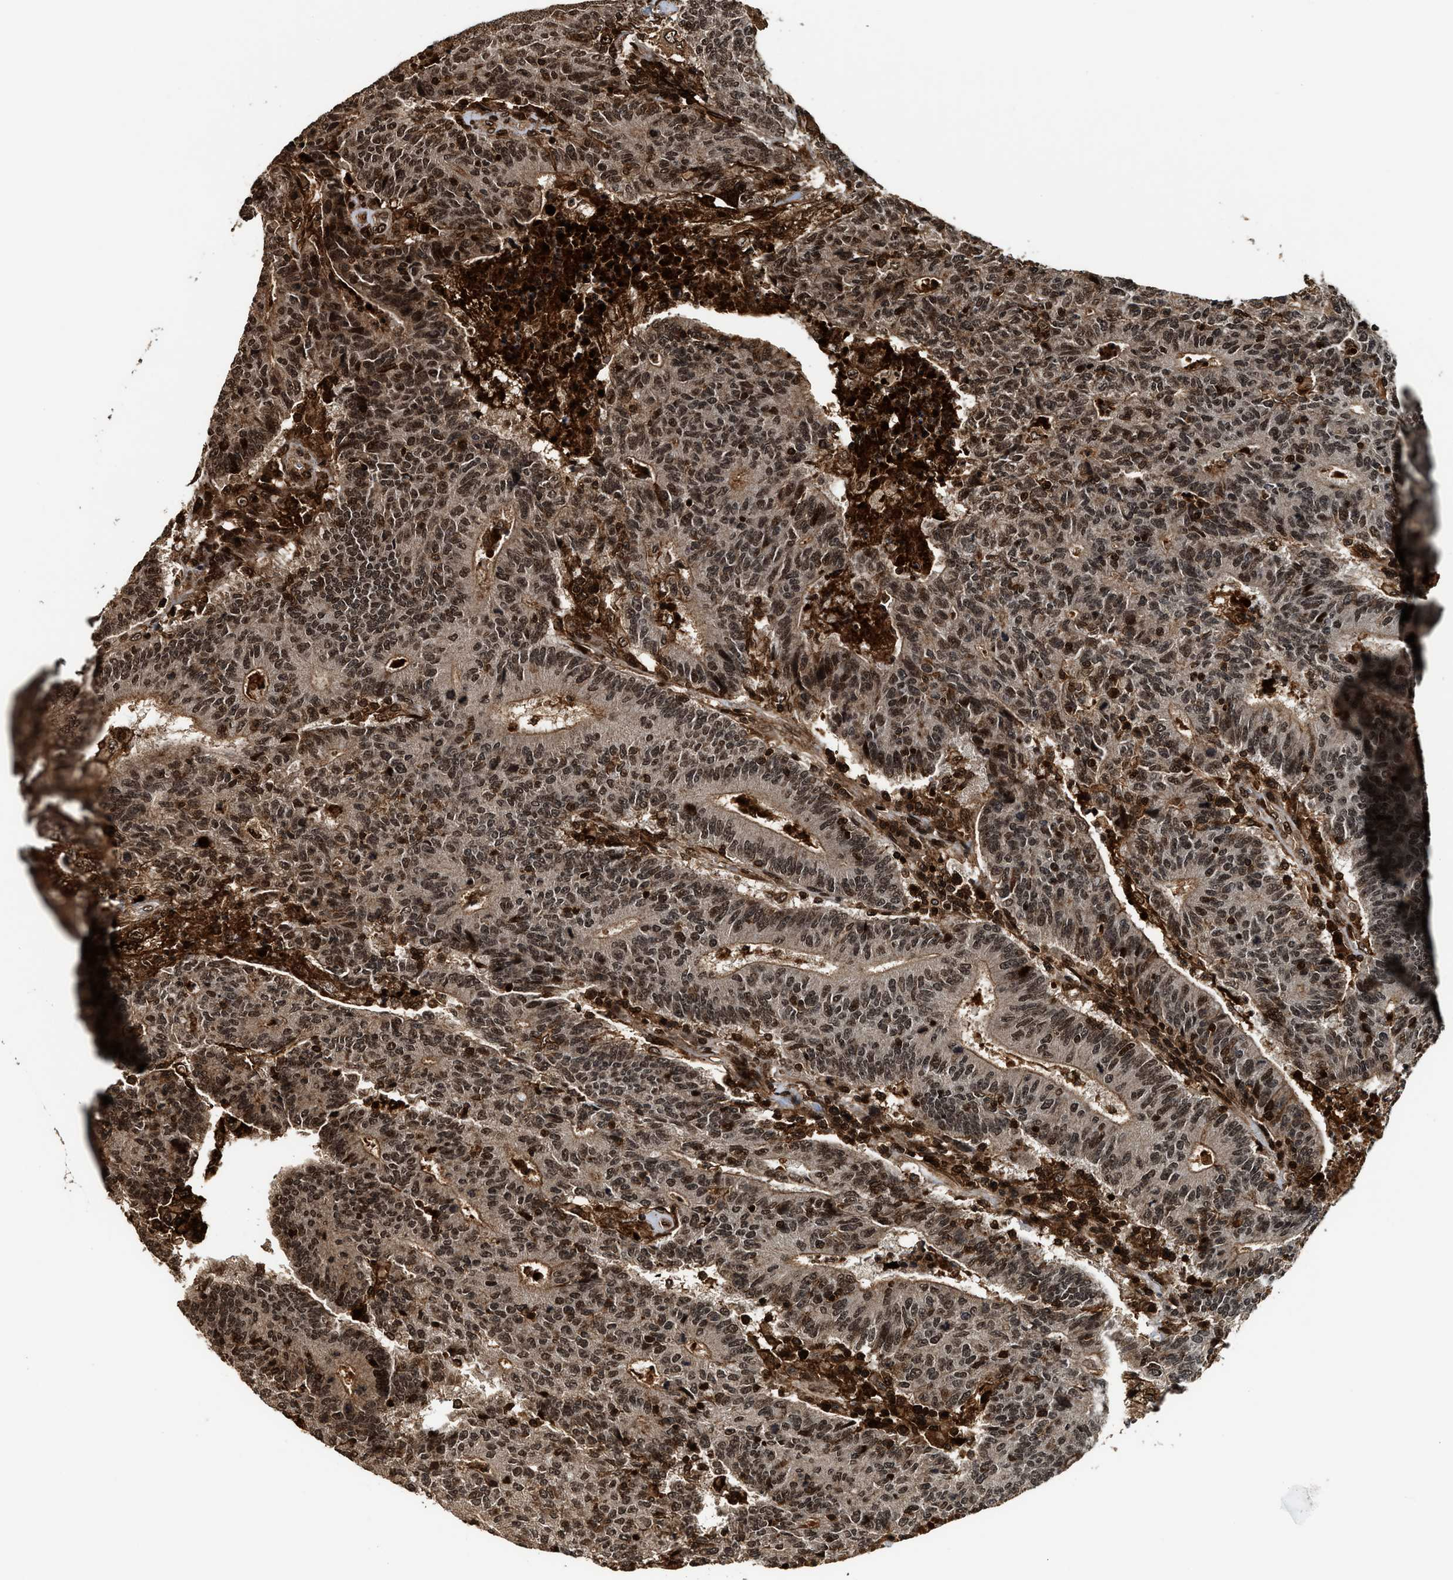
{"staining": {"intensity": "strong", "quantity": ">75%", "location": "cytoplasmic/membranous,nuclear"}, "tissue": "colorectal cancer", "cell_type": "Tumor cells", "image_type": "cancer", "snomed": [{"axis": "morphology", "description": "Normal tissue, NOS"}, {"axis": "morphology", "description": "Adenocarcinoma, NOS"}, {"axis": "topography", "description": "Colon"}], "caption": "Strong cytoplasmic/membranous and nuclear positivity is present in approximately >75% of tumor cells in adenocarcinoma (colorectal).", "gene": "MDM2", "patient": {"sex": "female", "age": 75}}